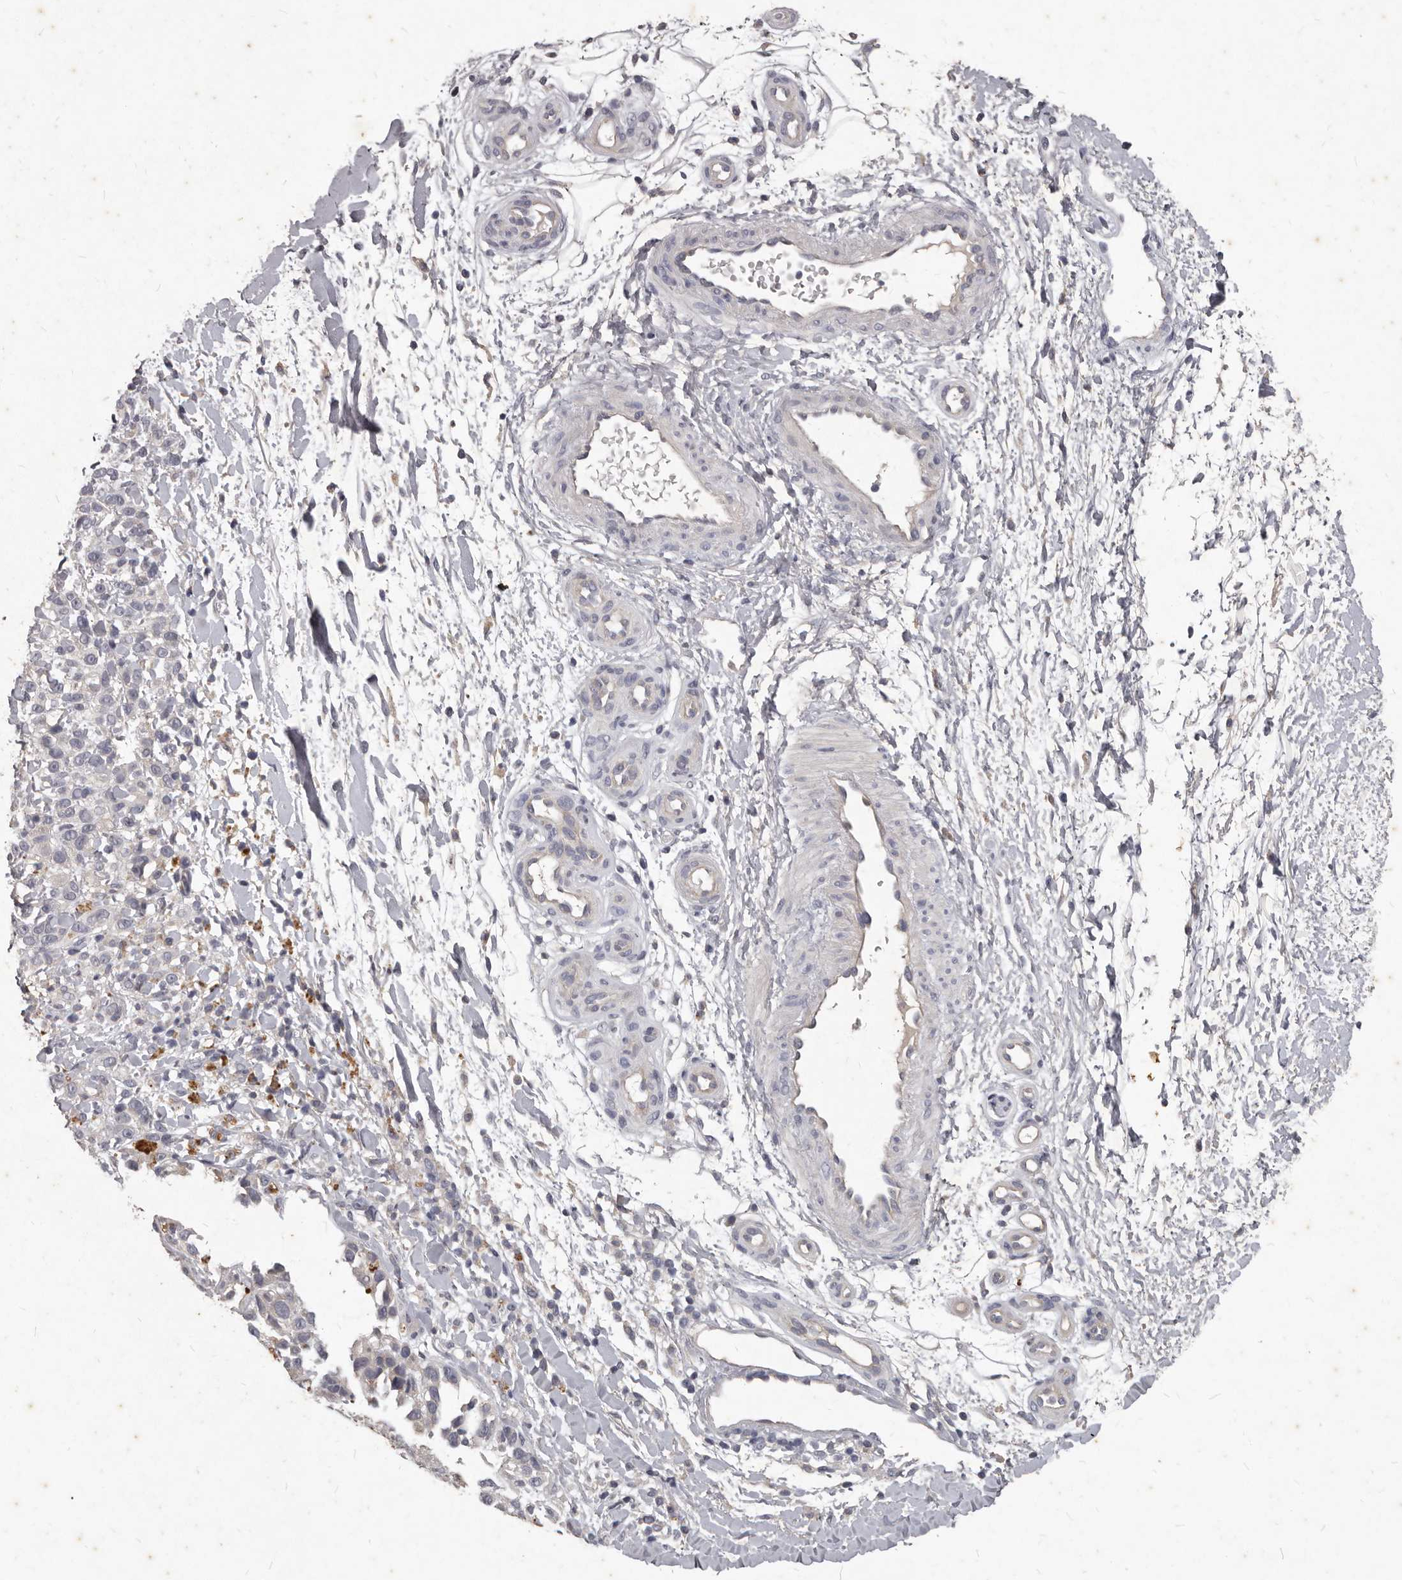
{"staining": {"intensity": "negative", "quantity": "none", "location": "none"}, "tissue": "melanoma", "cell_type": "Tumor cells", "image_type": "cancer", "snomed": [{"axis": "morphology", "description": "Malignant melanoma, Metastatic site"}, {"axis": "topography", "description": "Skin"}], "caption": "Immunohistochemistry of malignant melanoma (metastatic site) demonstrates no staining in tumor cells. (Immunohistochemistry (ihc), brightfield microscopy, high magnification).", "gene": "GPRC5C", "patient": {"sex": "female", "age": 72}}